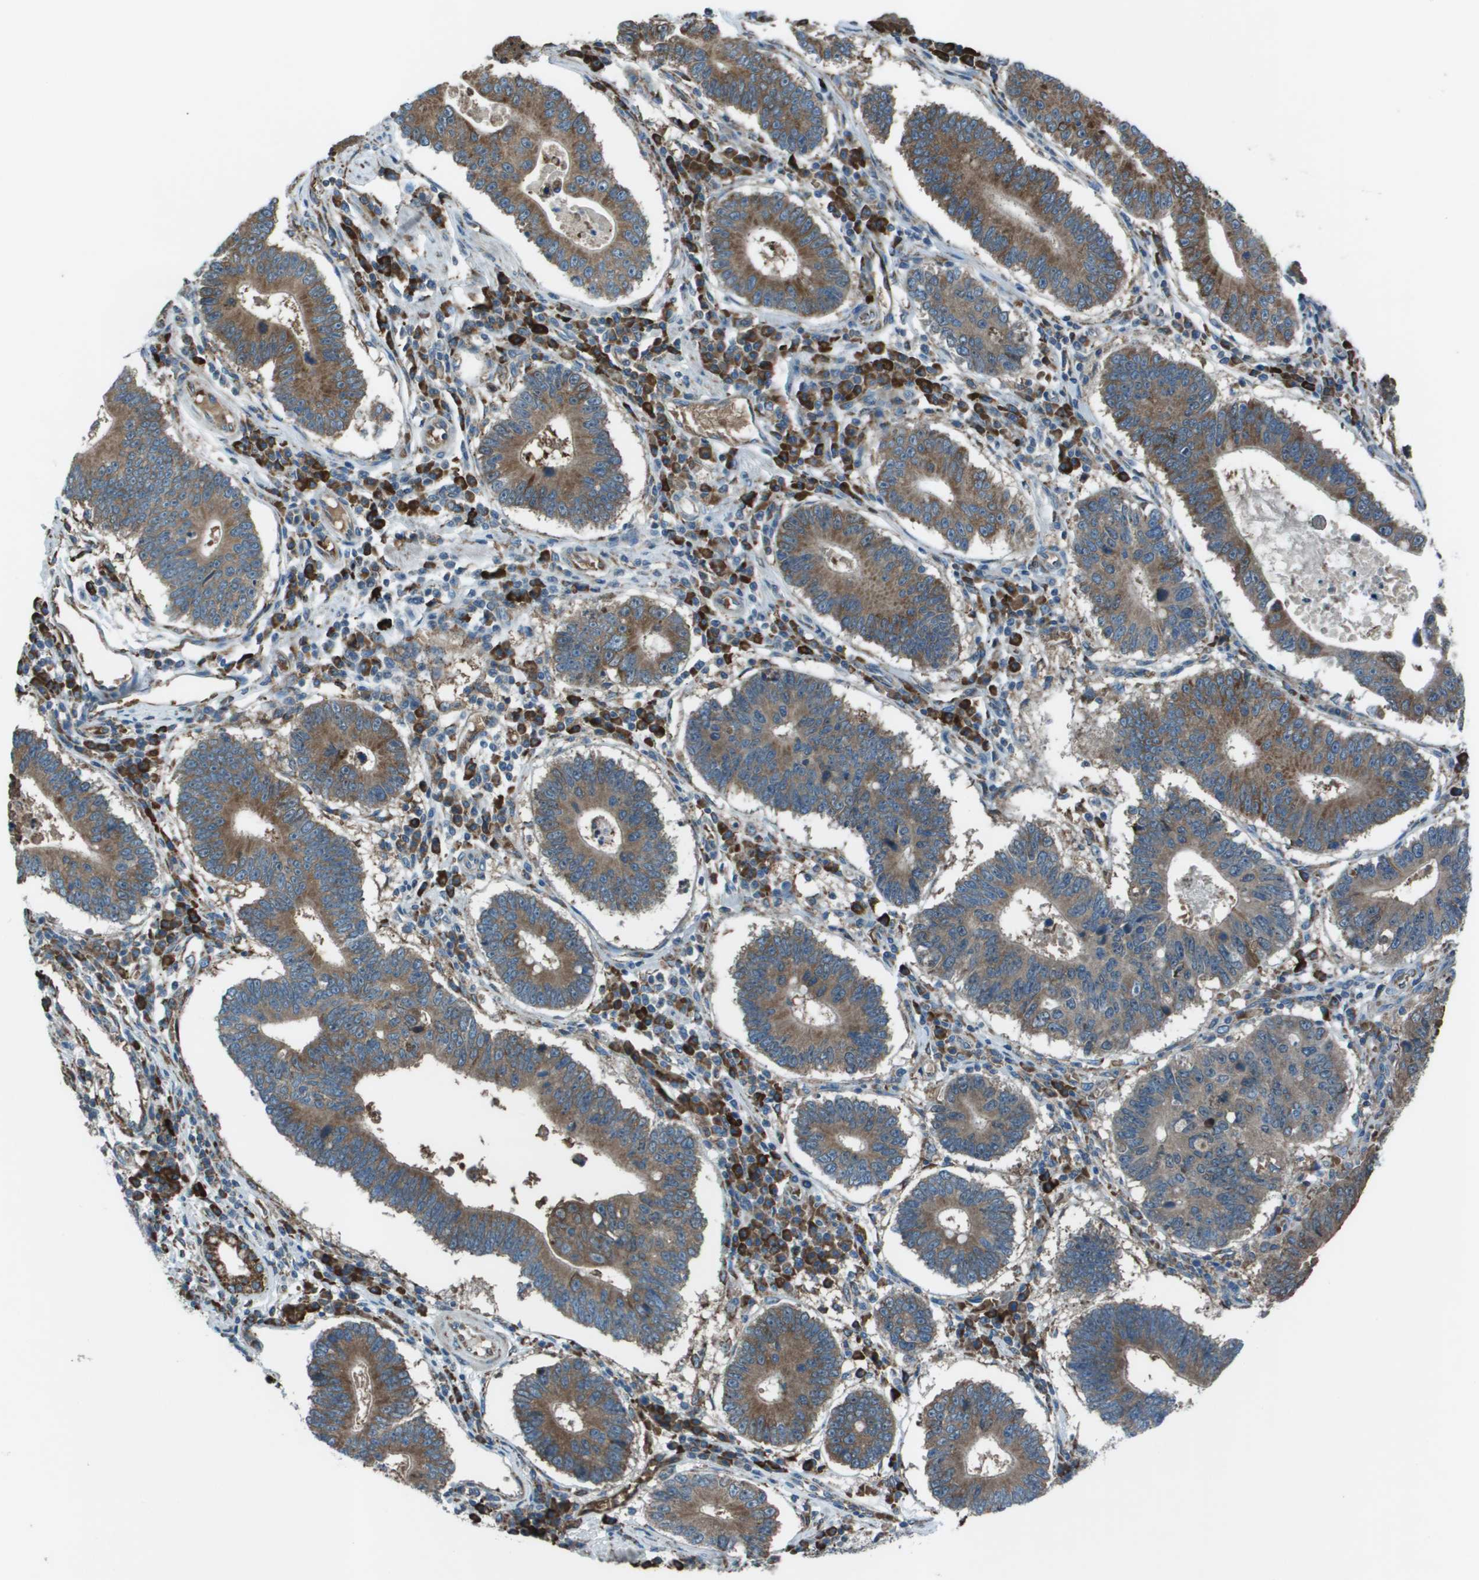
{"staining": {"intensity": "moderate", "quantity": ">75%", "location": "cytoplasmic/membranous"}, "tissue": "stomach cancer", "cell_type": "Tumor cells", "image_type": "cancer", "snomed": [{"axis": "morphology", "description": "Adenocarcinoma, NOS"}, {"axis": "topography", "description": "Stomach"}], "caption": "A brown stain highlights moderate cytoplasmic/membranous staining of a protein in human stomach cancer tumor cells.", "gene": "UTS2", "patient": {"sex": "male", "age": 59}}